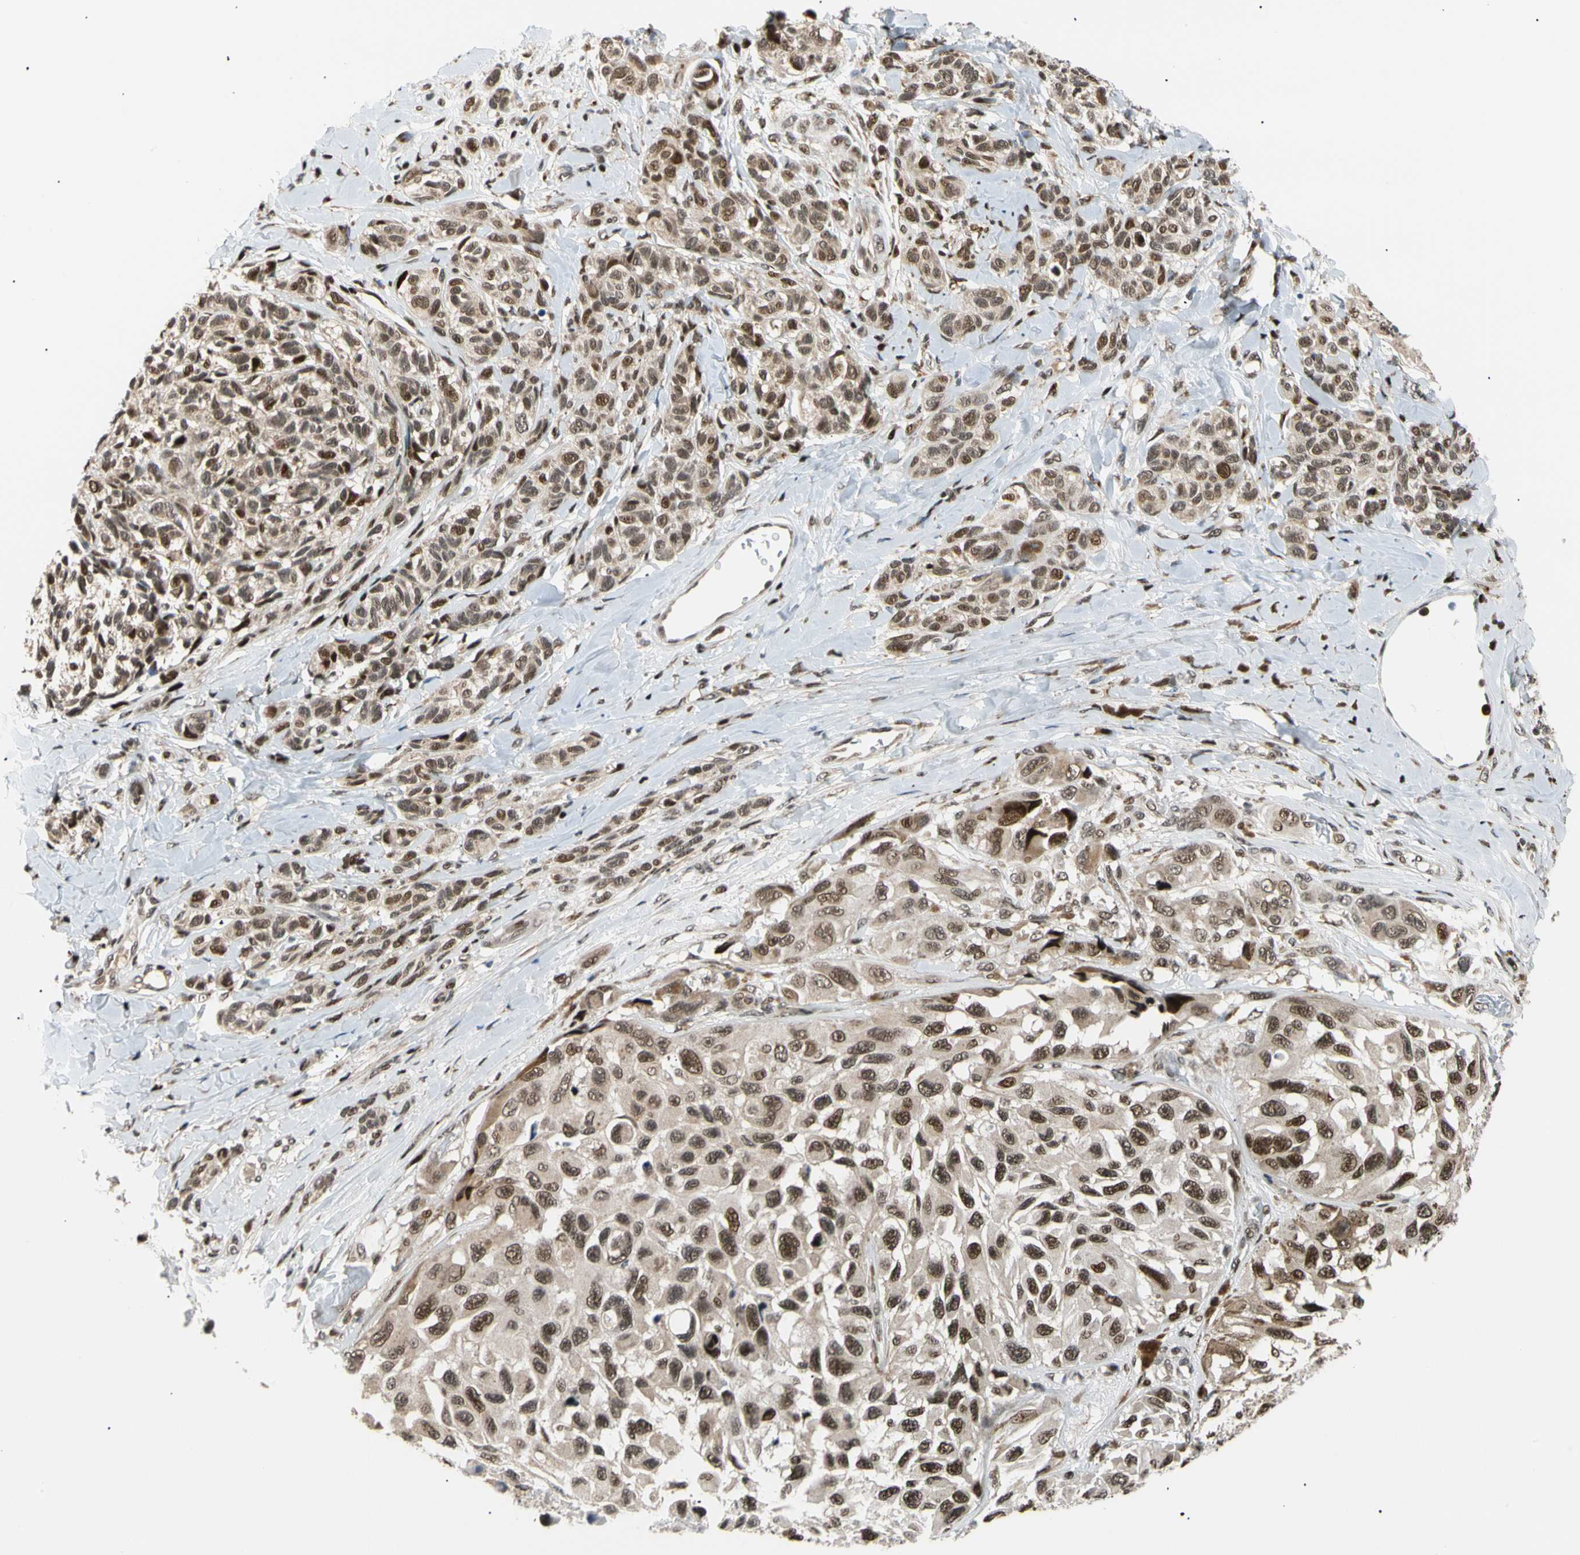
{"staining": {"intensity": "strong", "quantity": ">75%", "location": "nuclear"}, "tissue": "melanoma", "cell_type": "Tumor cells", "image_type": "cancer", "snomed": [{"axis": "morphology", "description": "Malignant melanoma, NOS"}, {"axis": "topography", "description": "Skin"}], "caption": "DAB immunohistochemical staining of malignant melanoma displays strong nuclear protein positivity in about >75% of tumor cells. (Brightfield microscopy of DAB IHC at high magnification).", "gene": "E2F1", "patient": {"sex": "female", "age": 73}}